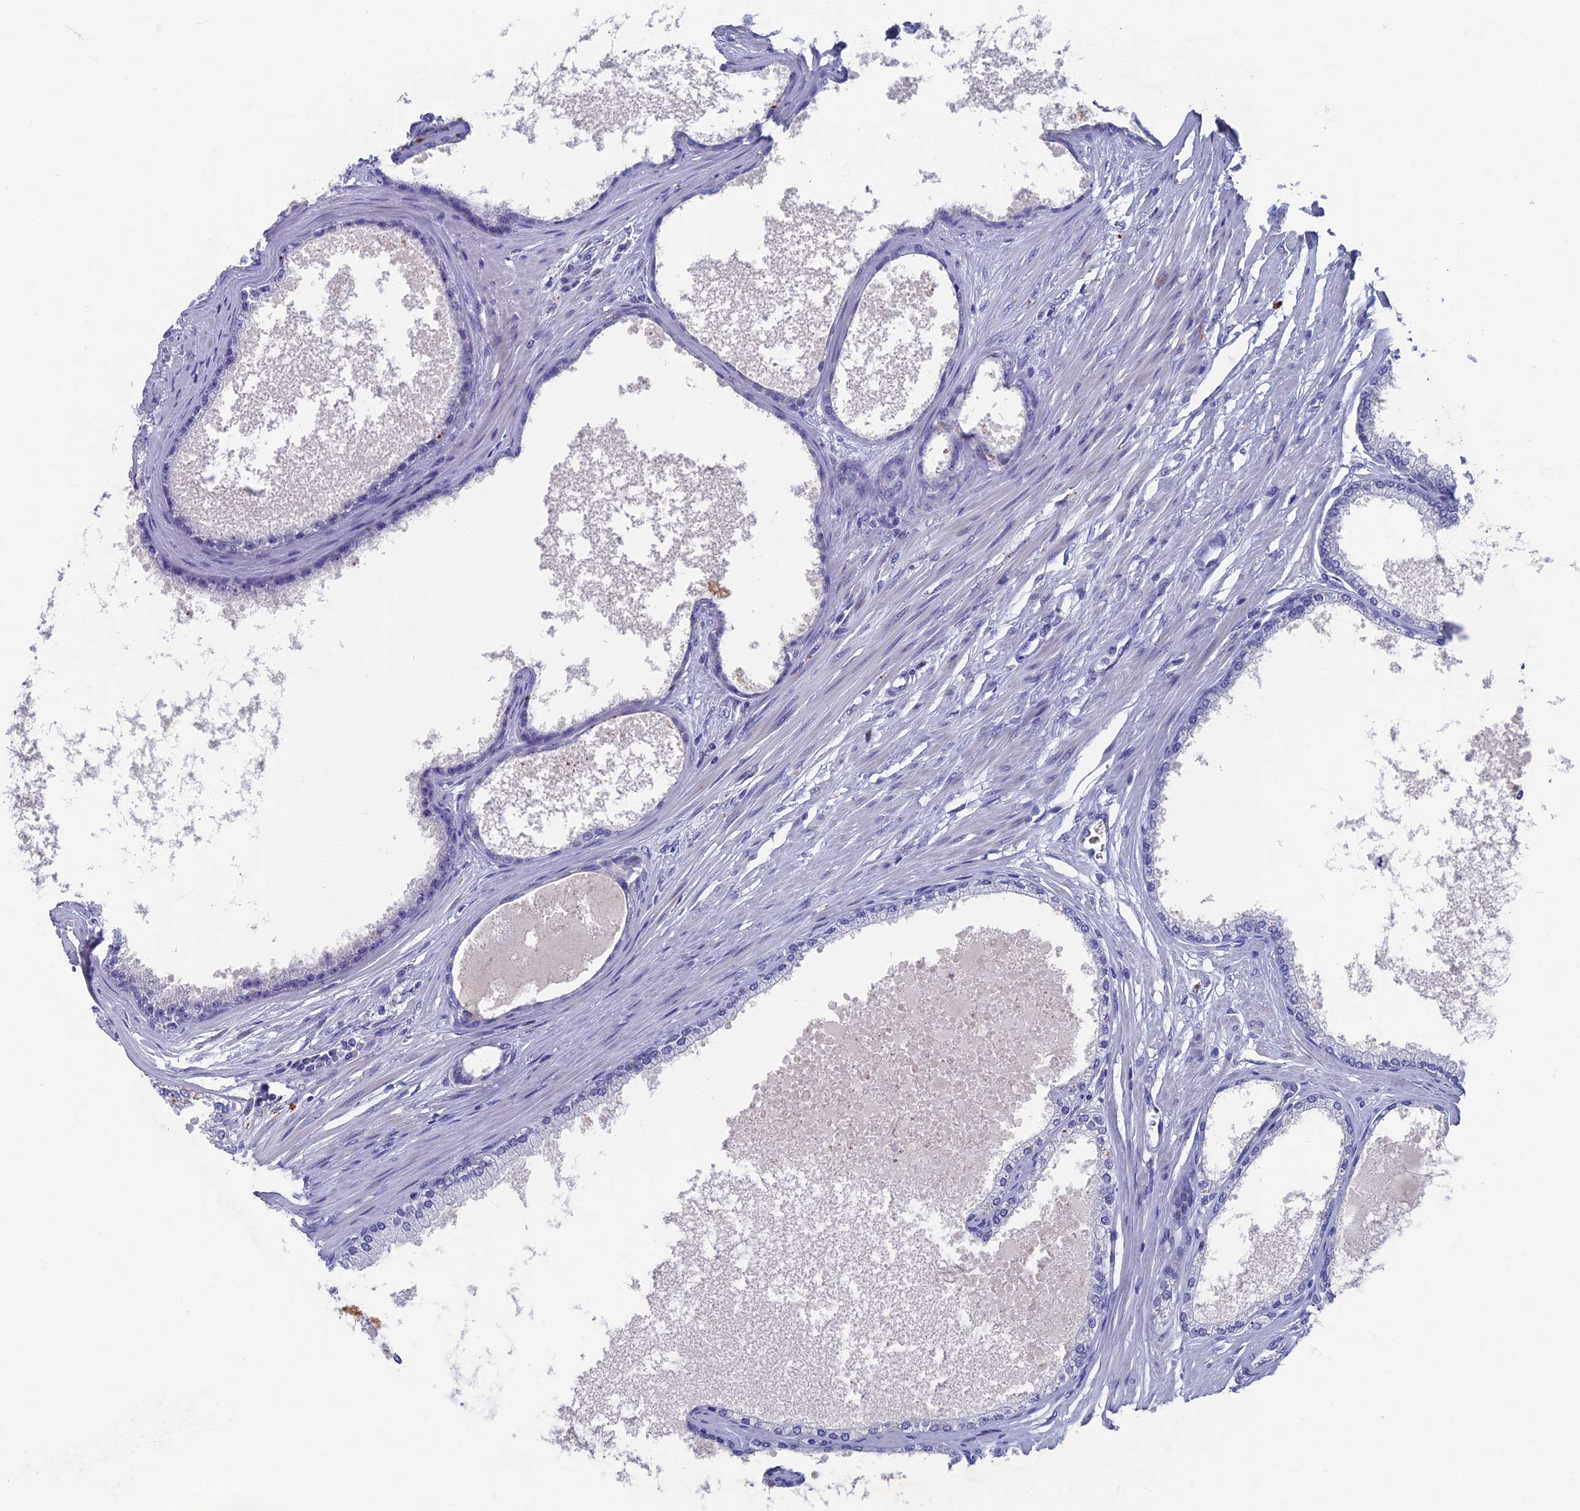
{"staining": {"intensity": "negative", "quantity": "none", "location": "none"}, "tissue": "prostate cancer", "cell_type": "Tumor cells", "image_type": "cancer", "snomed": [{"axis": "morphology", "description": "Adenocarcinoma, Low grade"}, {"axis": "topography", "description": "Prostate"}], "caption": "Prostate low-grade adenocarcinoma stained for a protein using immunohistochemistry reveals no staining tumor cells.", "gene": "OAT", "patient": {"sex": "male", "age": 63}}